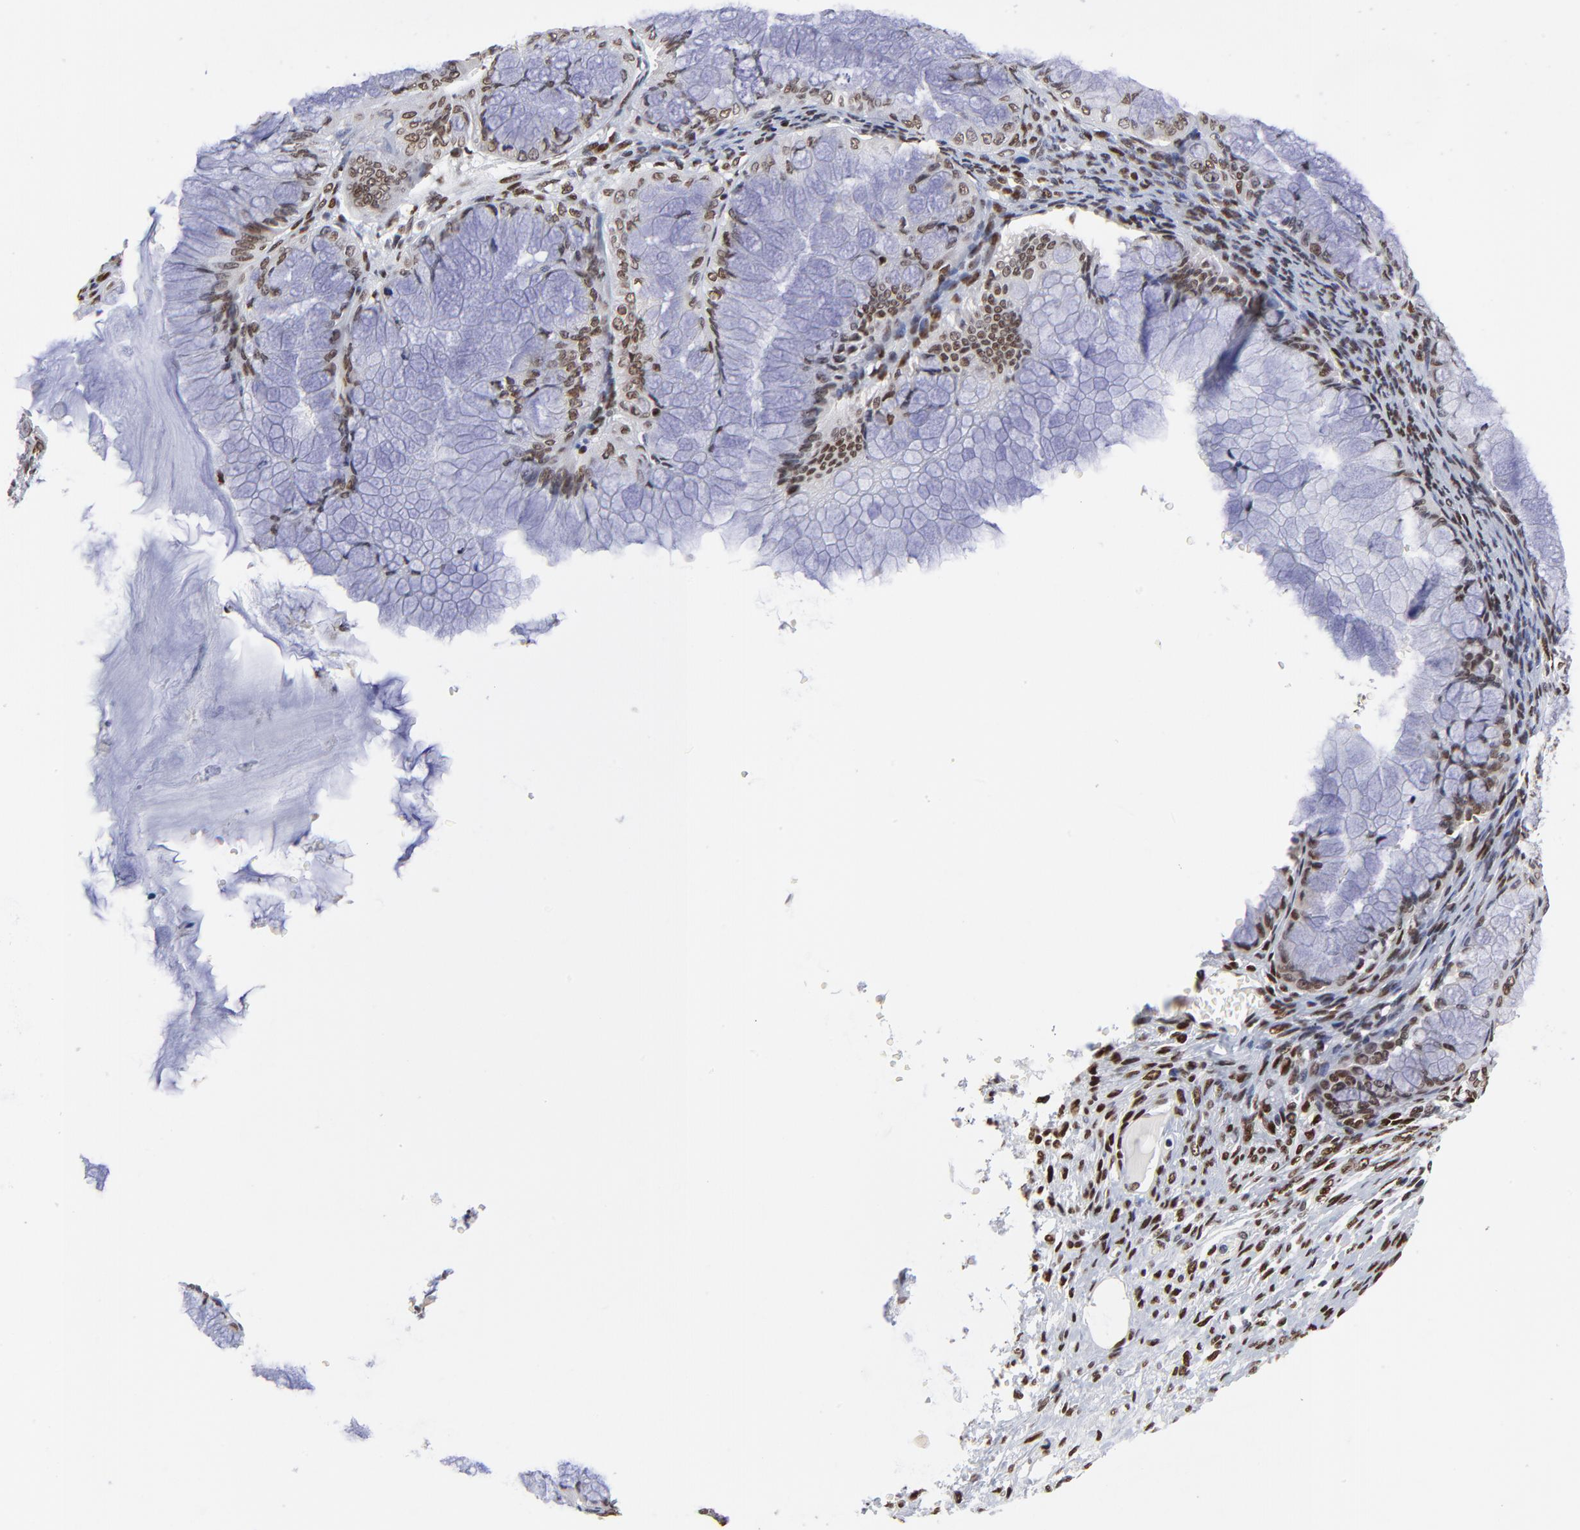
{"staining": {"intensity": "strong", "quantity": ">75%", "location": "nuclear"}, "tissue": "ovarian cancer", "cell_type": "Tumor cells", "image_type": "cancer", "snomed": [{"axis": "morphology", "description": "Cystadenocarcinoma, mucinous, NOS"}, {"axis": "topography", "description": "Ovary"}], "caption": "Human ovarian cancer (mucinous cystadenocarcinoma) stained for a protein (brown) exhibits strong nuclear positive staining in approximately >75% of tumor cells.", "gene": "ZMYM3", "patient": {"sex": "female", "age": 63}}